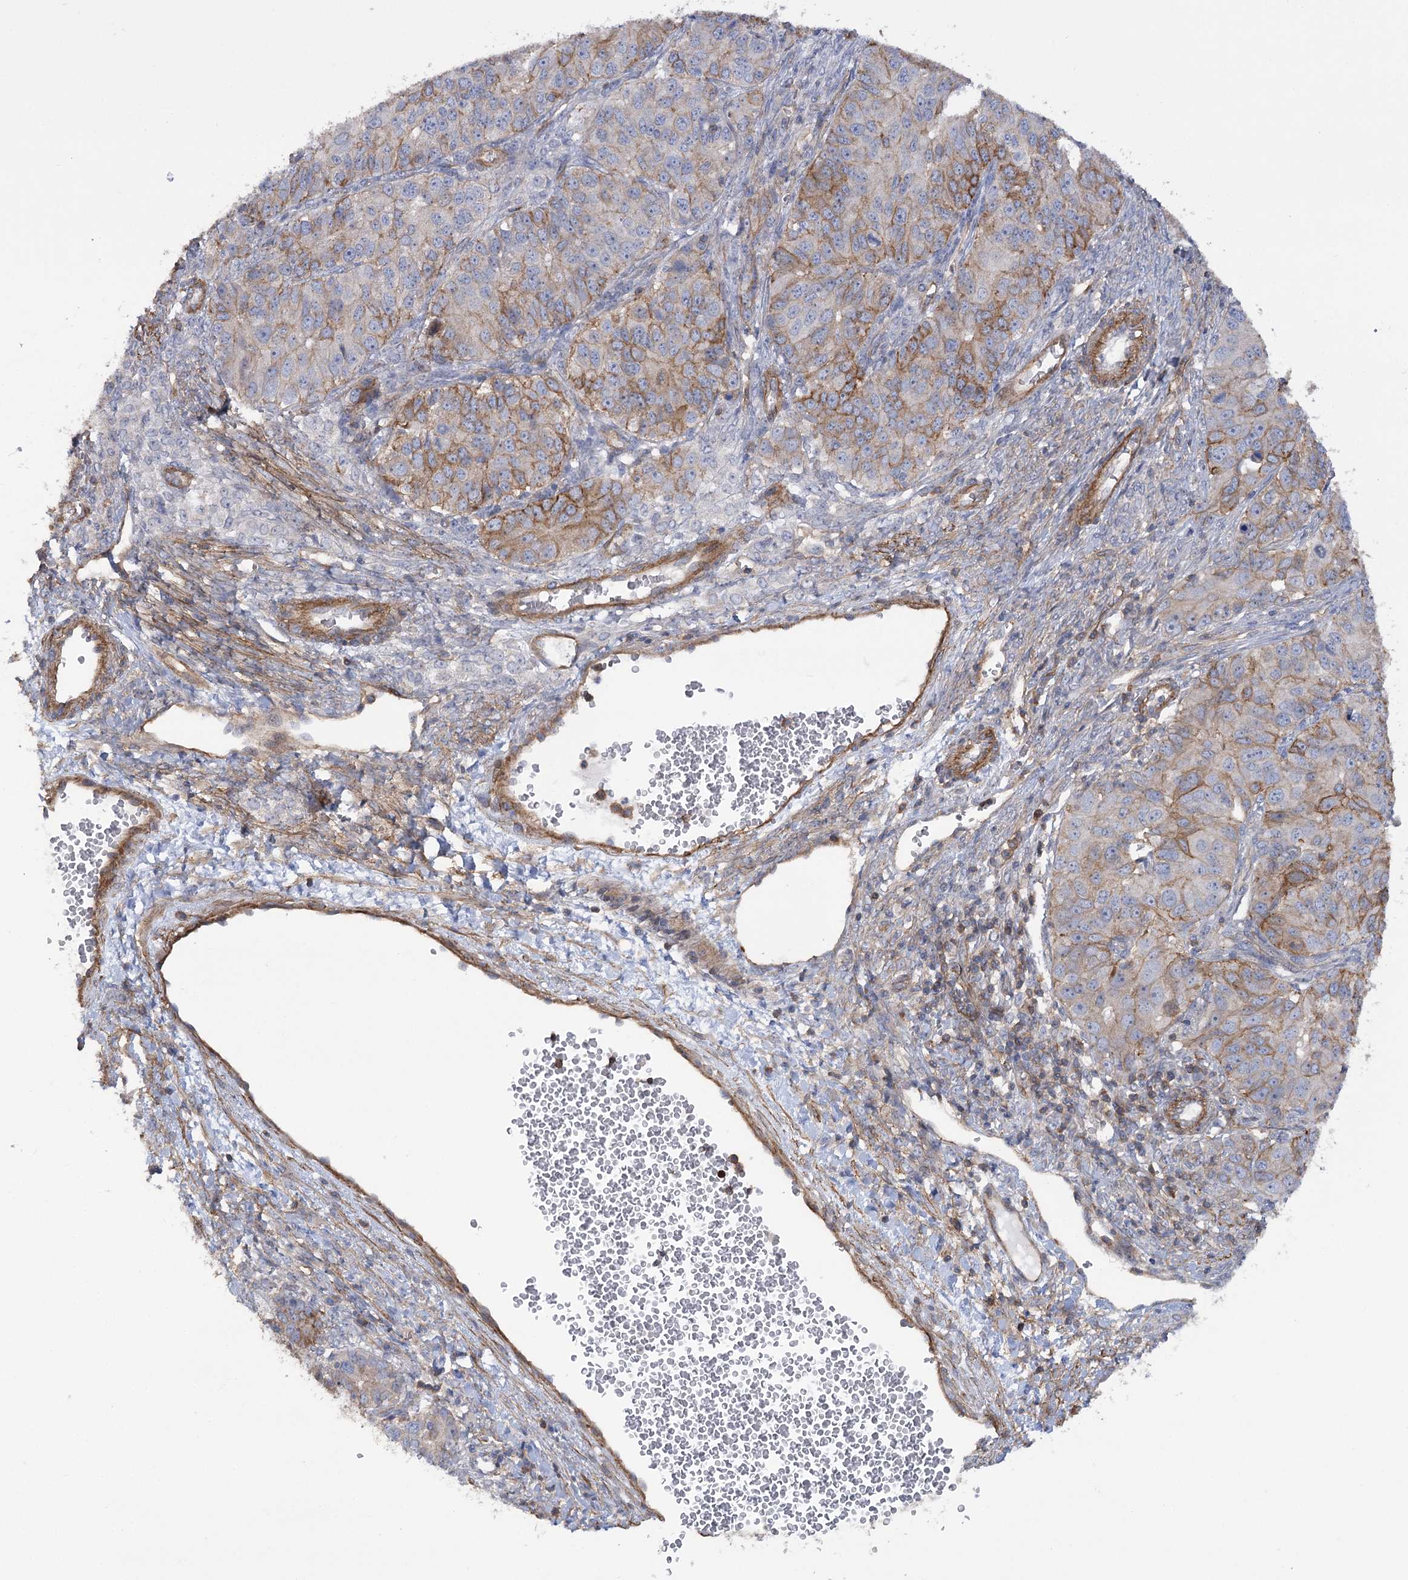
{"staining": {"intensity": "moderate", "quantity": "25%-75%", "location": "cytoplasmic/membranous"}, "tissue": "ovarian cancer", "cell_type": "Tumor cells", "image_type": "cancer", "snomed": [{"axis": "morphology", "description": "Carcinoma, endometroid"}, {"axis": "topography", "description": "Ovary"}], "caption": "Ovarian cancer was stained to show a protein in brown. There is medium levels of moderate cytoplasmic/membranous staining in about 25%-75% of tumor cells.", "gene": "SYNPO2", "patient": {"sex": "female", "age": 51}}